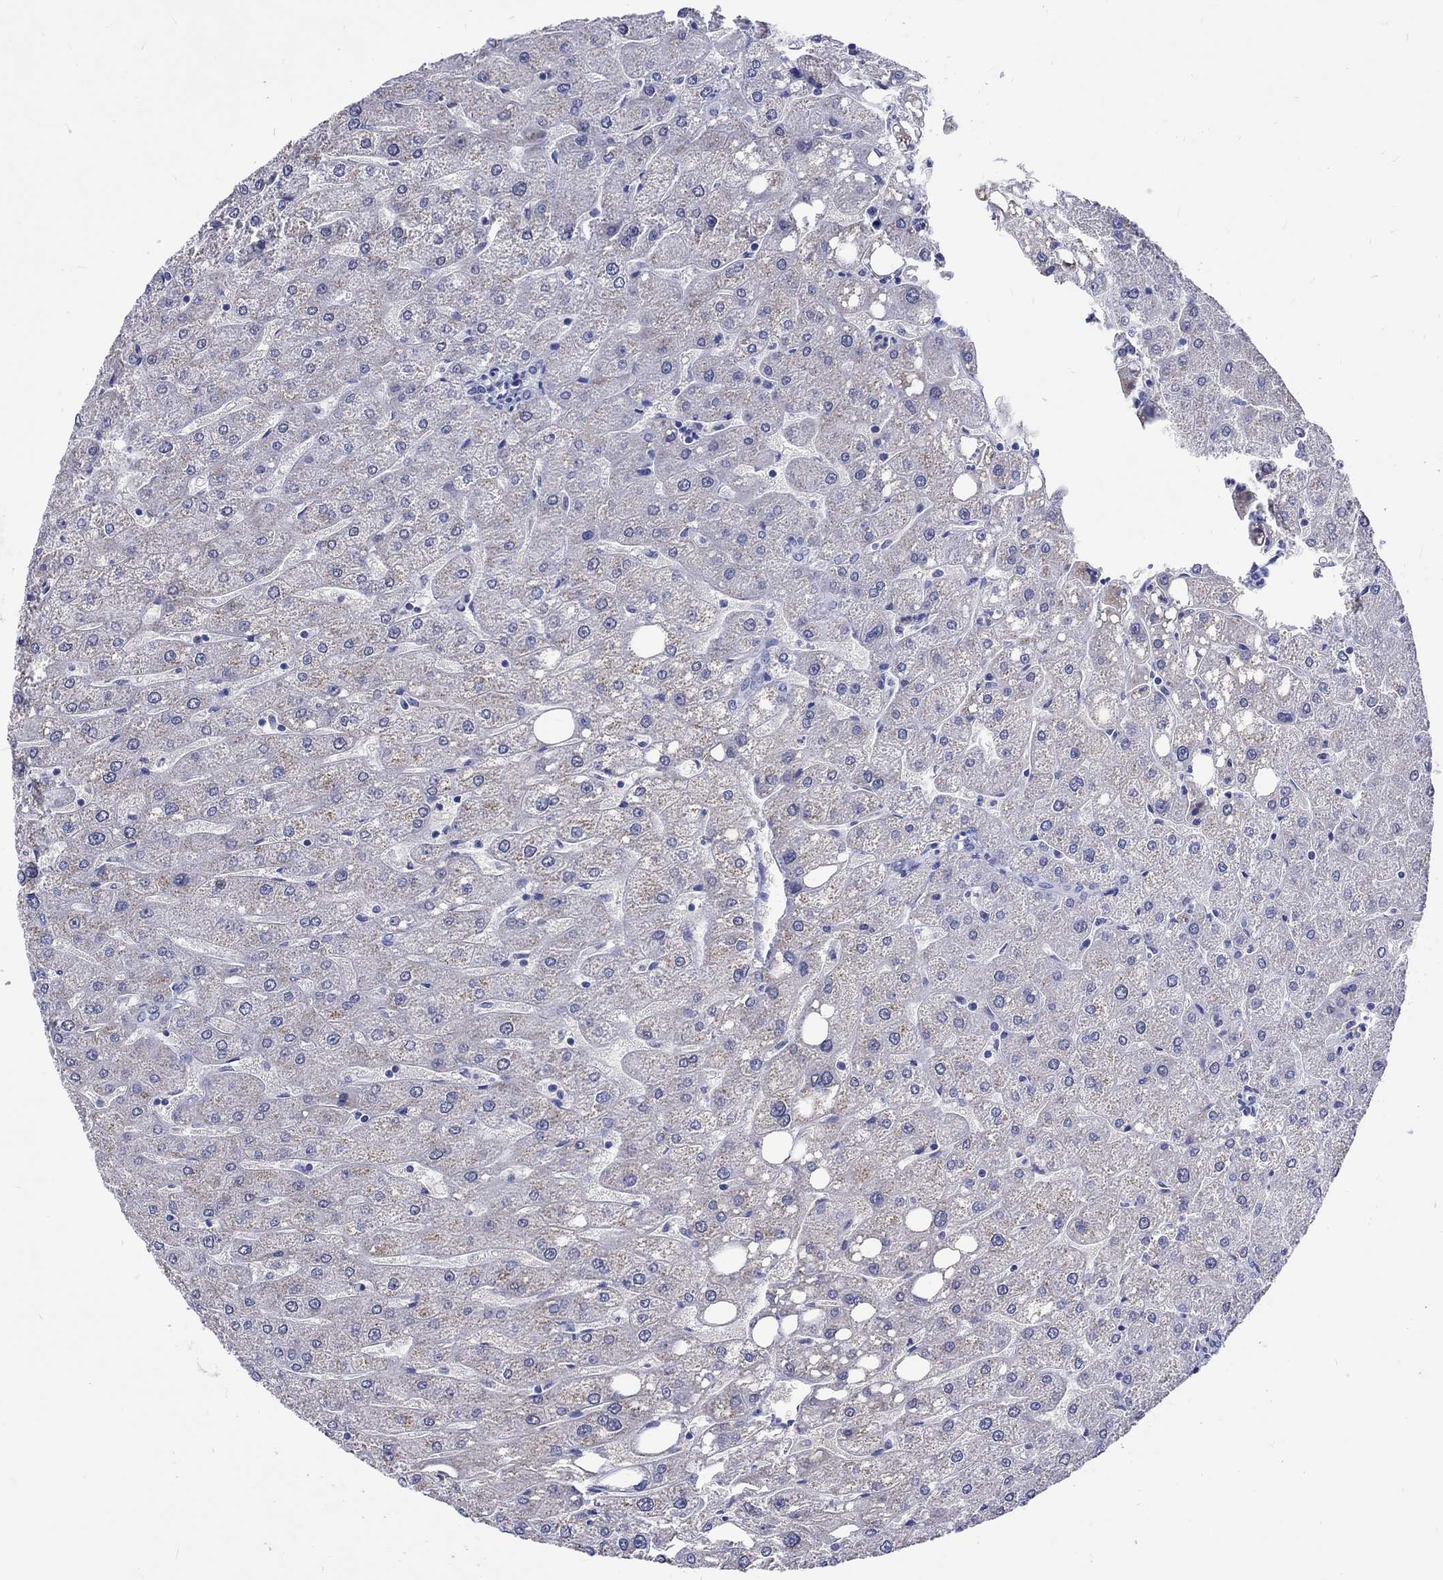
{"staining": {"intensity": "negative", "quantity": "none", "location": "none"}, "tissue": "liver", "cell_type": "Cholangiocytes", "image_type": "normal", "snomed": [{"axis": "morphology", "description": "Normal tissue, NOS"}, {"axis": "topography", "description": "Liver"}], "caption": "A histopathology image of liver stained for a protein reveals no brown staining in cholangiocytes.", "gene": "SH2D7", "patient": {"sex": "male", "age": 67}}